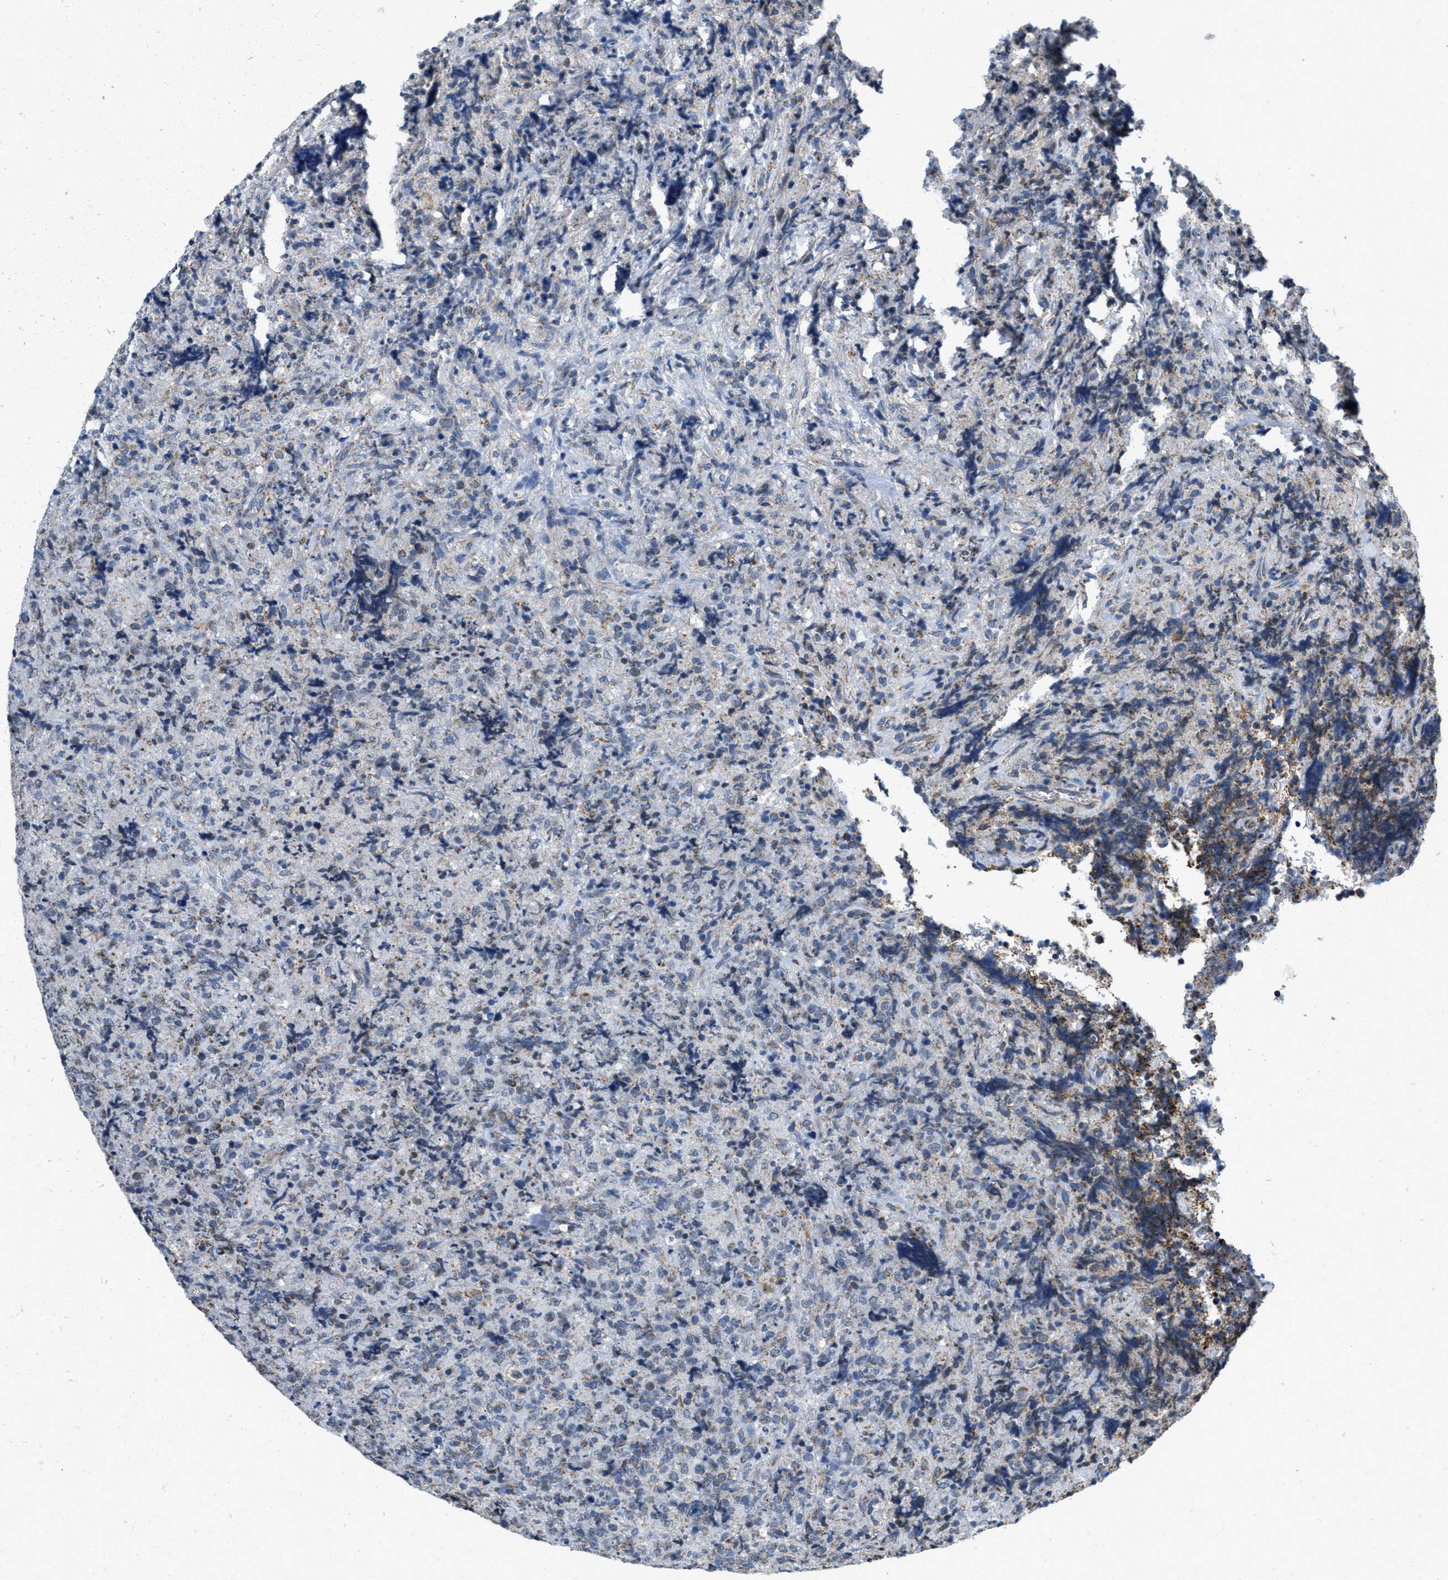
{"staining": {"intensity": "weak", "quantity": "<25%", "location": "cytoplasmic/membranous"}, "tissue": "lymphoma", "cell_type": "Tumor cells", "image_type": "cancer", "snomed": [{"axis": "morphology", "description": "Malignant lymphoma, non-Hodgkin's type, High grade"}, {"axis": "topography", "description": "Tonsil"}], "caption": "This is an immunohistochemistry (IHC) photomicrograph of lymphoma. There is no positivity in tumor cells.", "gene": "TOMM70", "patient": {"sex": "female", "age": 36}}